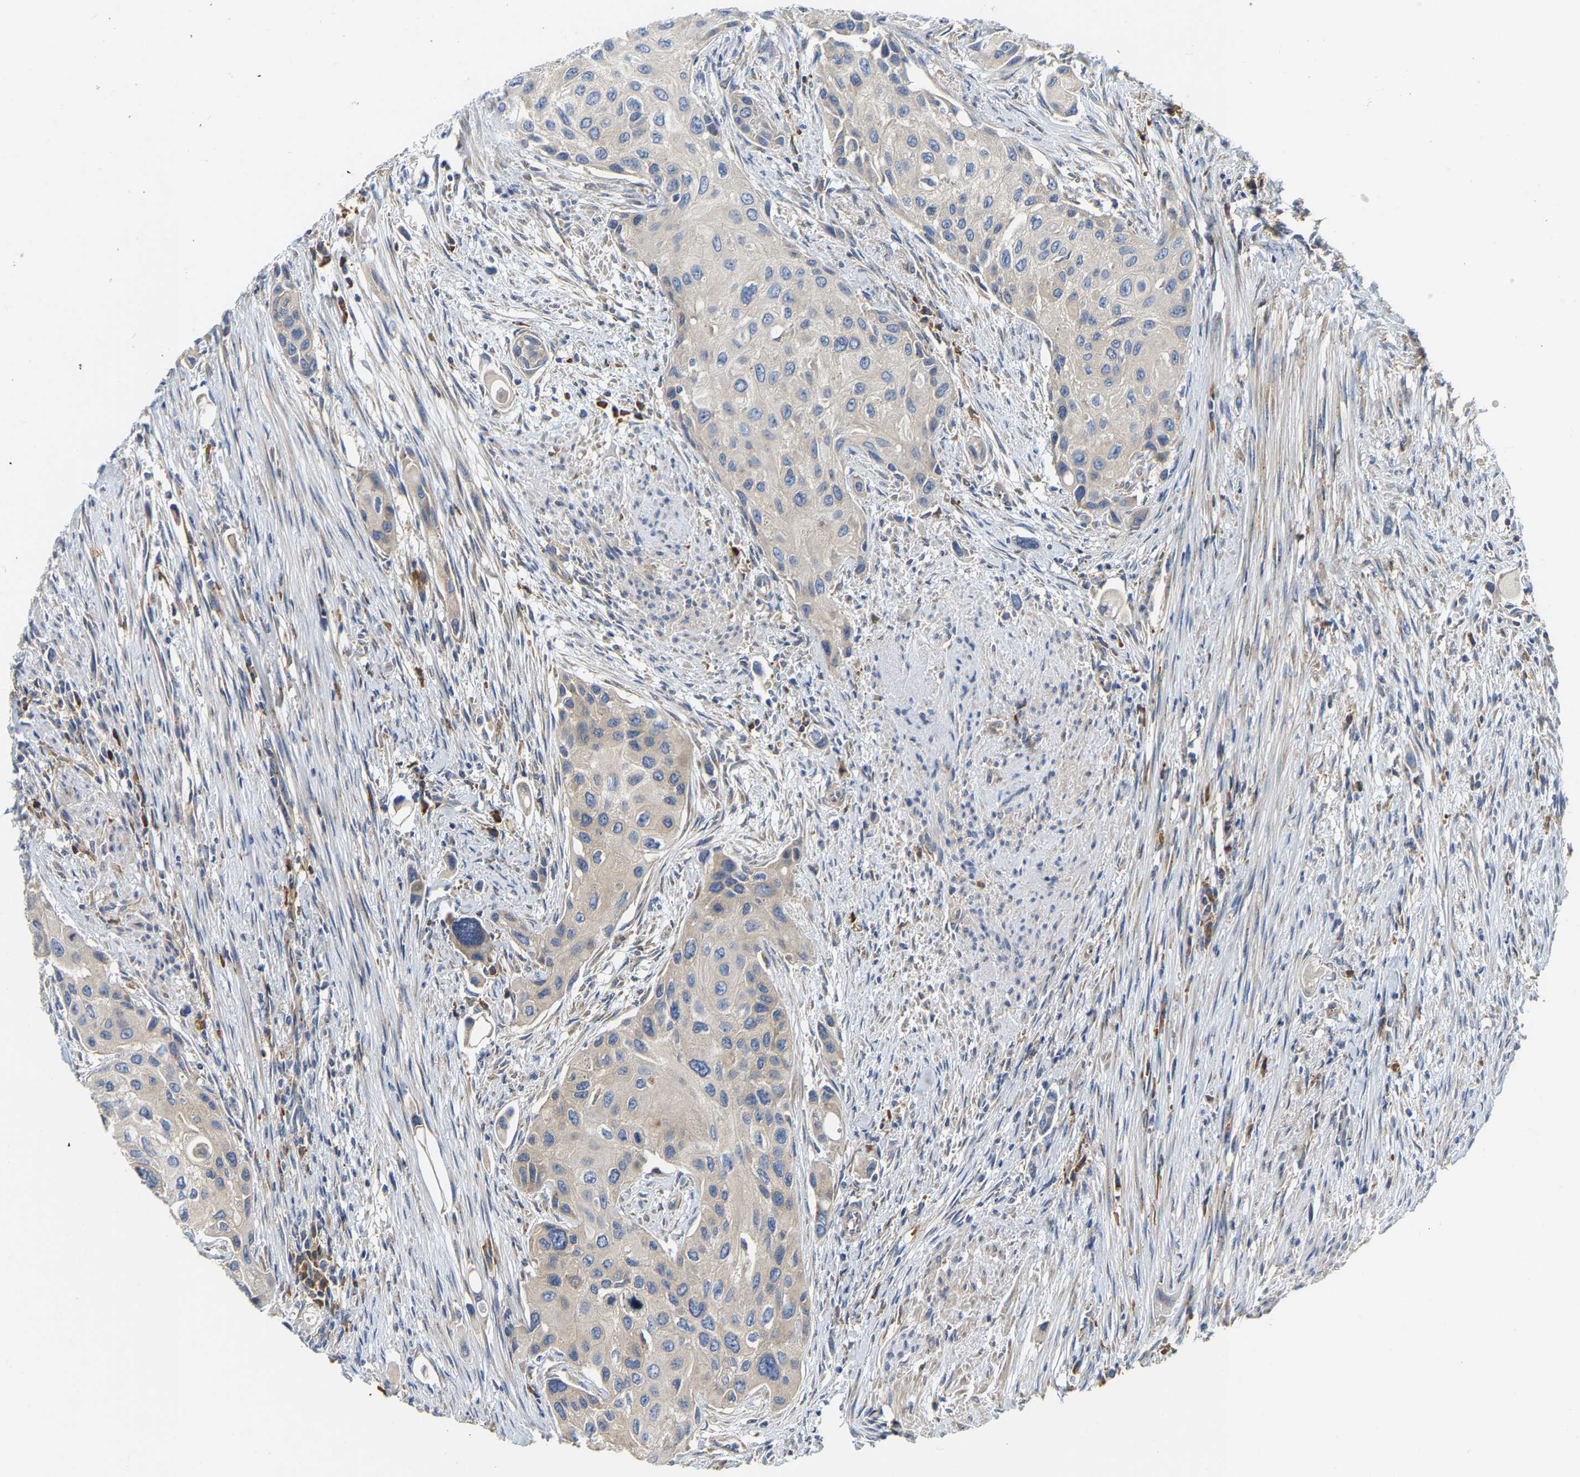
{"staining": {"intensity": "weak", "quantity": ">75%", "location": "cytoplasmic/membranous"}, "tissue": "urothelial cancer", "cell_type": "Tumor cells", "image_type": "cancer", "snomed": [{"axis": "morphology", "description": "Urothelial carcinoma, High grade"}, {"axis": "topography", "description": "Urinary bladder"}], "caption": "Tumor cells show weak cytoplasmic/membranous positivity in about >75% of cells in urothelial carcinoma (high-grade).", "gene": "PCNT", "patient": {"sex": "female", "age": 56}}